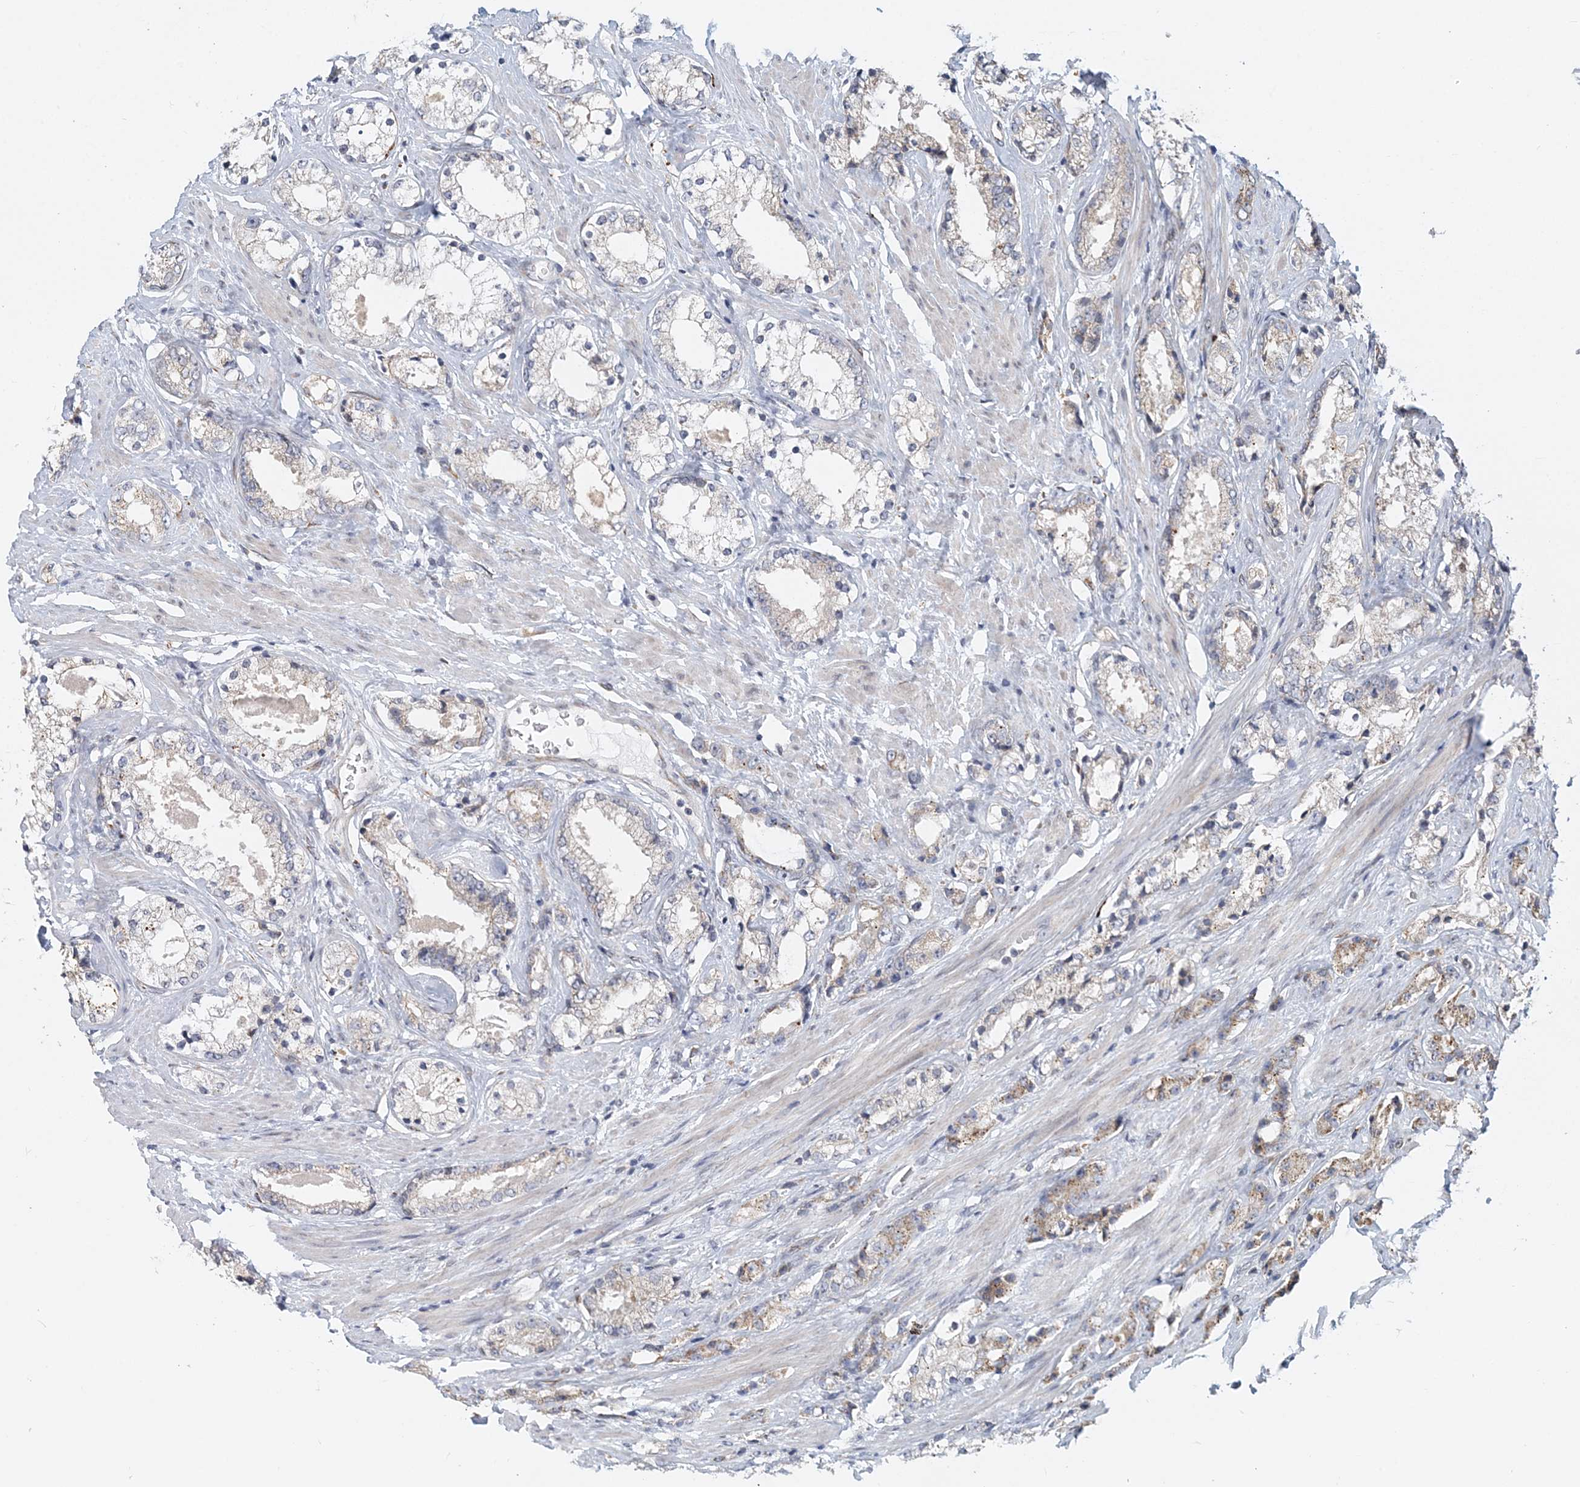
{"staining": {"intensity": "moderate", "quantity": "25%-75%", "location": "cytoplasmic/membranous"}, "tissue": "prostate cancer", "cell_type": "Tumor cells", "image_type": "cancer", "snomed": [{"axis": "morphology", "description": "Adenocarcinoma, High grade"}, {"axis": "topography", "description": "Prostate"}], "caption": "A brown stain labels moderate cytoplasmic/membranous expression of a protein in adenocarcinoma (high-grade) (prostate) tumor cells.", "gene": "PCYOX1L", "patient": {"sex": "male", "age": 66}}